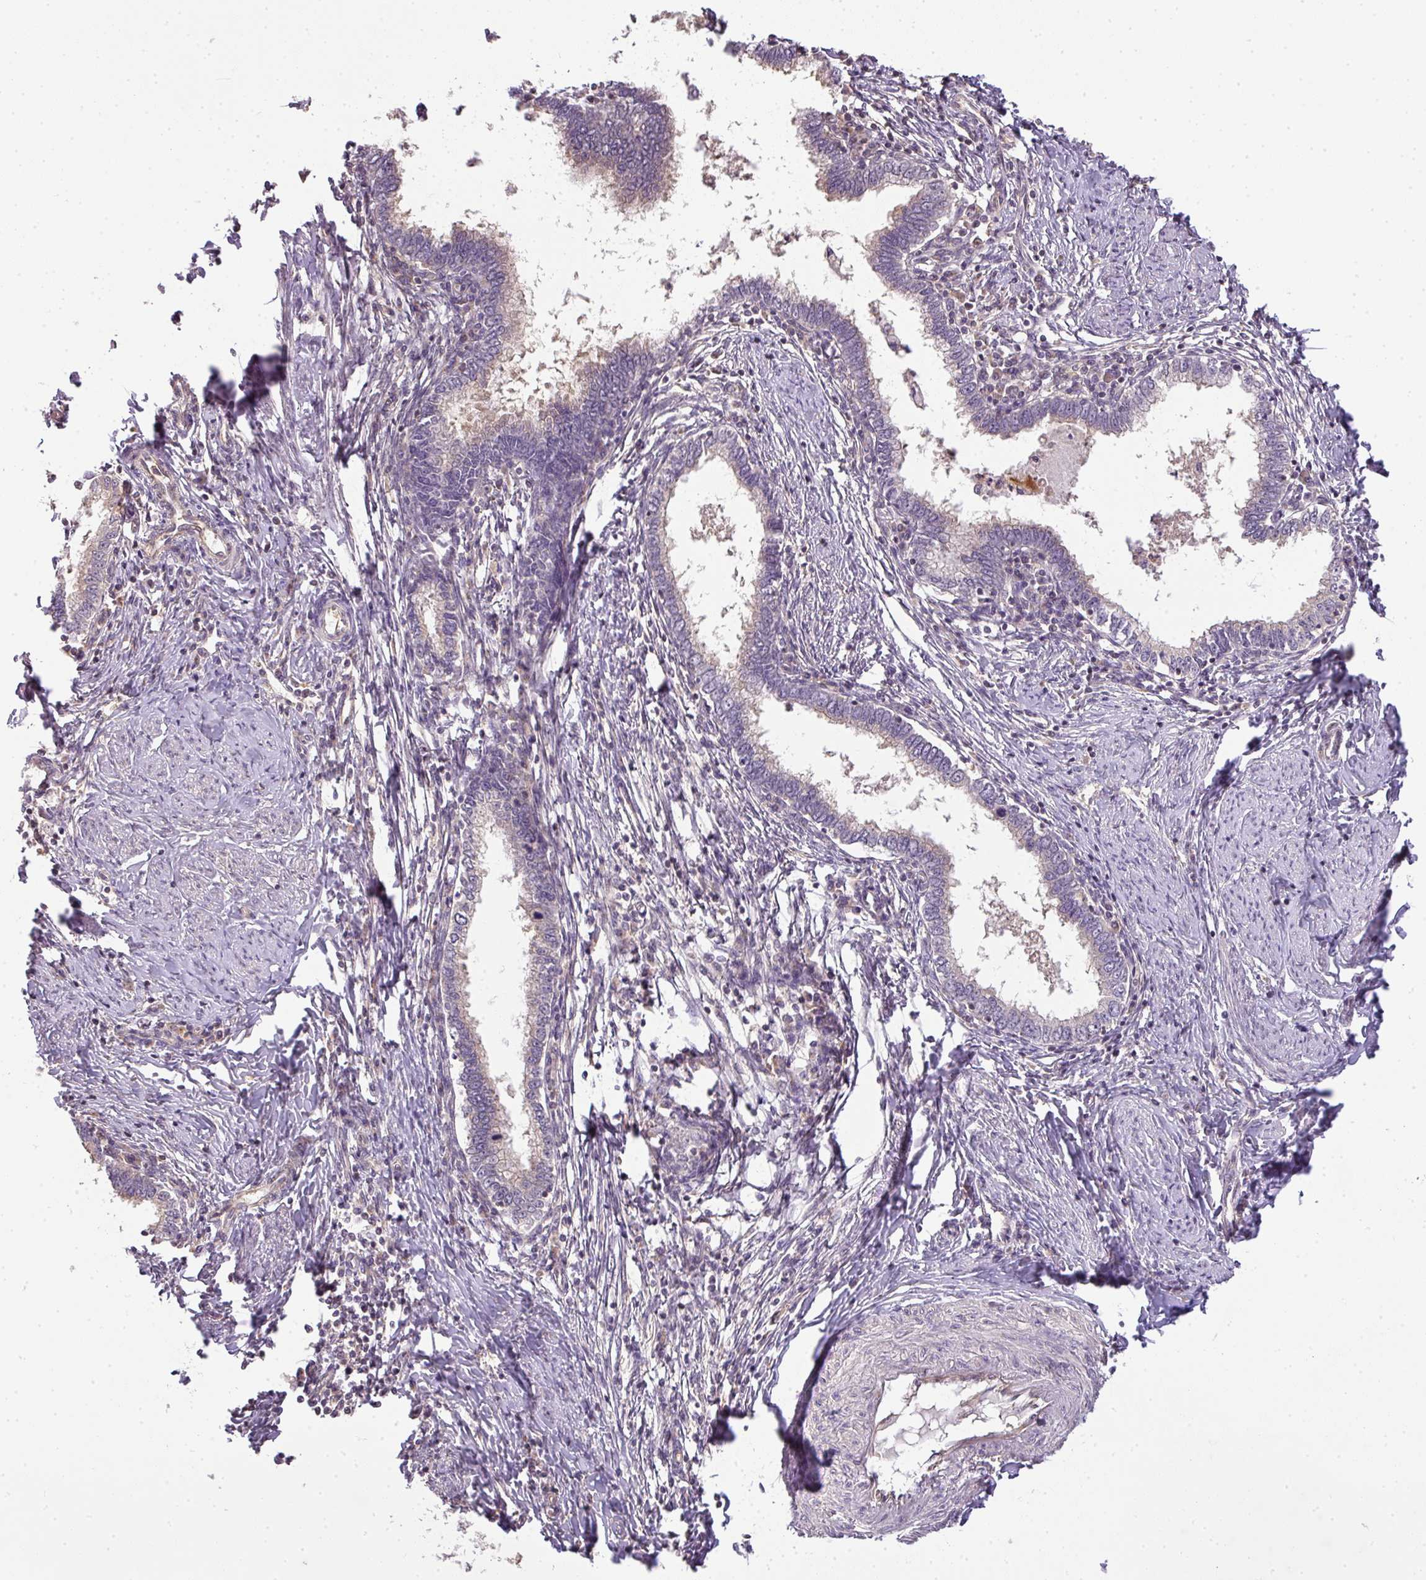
{"staining": {"intensity": "negative", "quantity": "none", "location": "none"}, "tissue": "cervical cancer", "cell_type": "Tumor cells", "image_type": "cancer", "snomed": [{"axis": "morphology", "description": "Adenocarcinoma, NOS"}, {"axis": "topography", "description": "Cervix"}], "caption": "This is an IHC photomicrograph of human adenocarcinoma (cervical). There is no staining in tumor cells.", "gene": "TCL1B", "patient": {"sex": "female", "age": 36}}